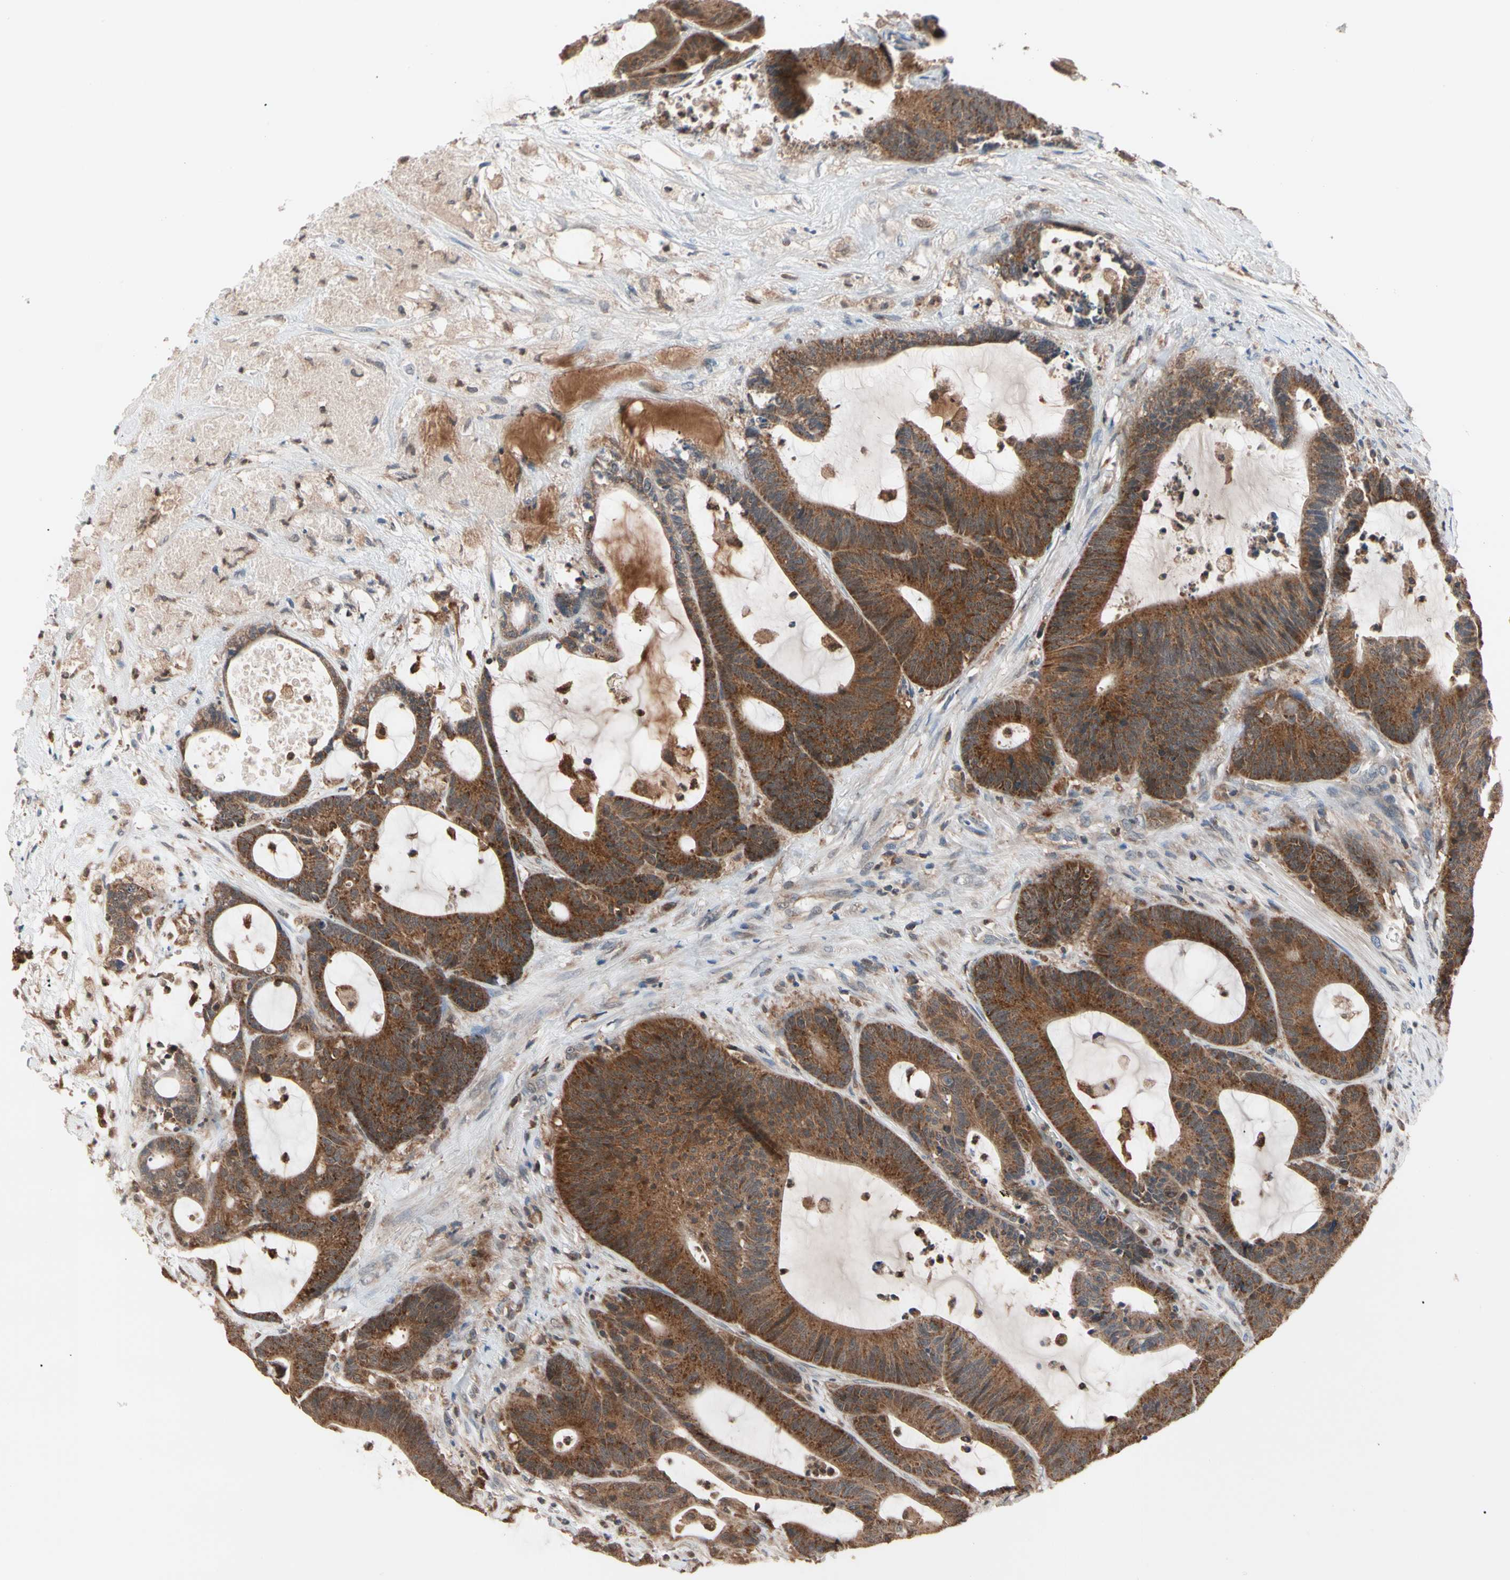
{"staining": {"intensity": "strong", "quantity": ">75%", "location": "cytoplasmic/membranous"}, "tissue": "colorectal cancer", "cell_type": "Tumor cells", "image_type": "cancer", "snomed": [{"axis": "morphology", "description": "Adenocarcinoma, NOS"}, {"axis": "topography", "description": "Colon"}], "caption": "Immunohistochemistry (IHC) image of neoplastic tissue: colorectal cancer stained using IHC displays high levels of strong protein expression localized specifically in the cytoplasmic/membranous of tumor cells, appearing as a cytoplasmic/membranous brown color.", "gene": "MTHFS", "patient": {"sex": "female", "age": 84}}